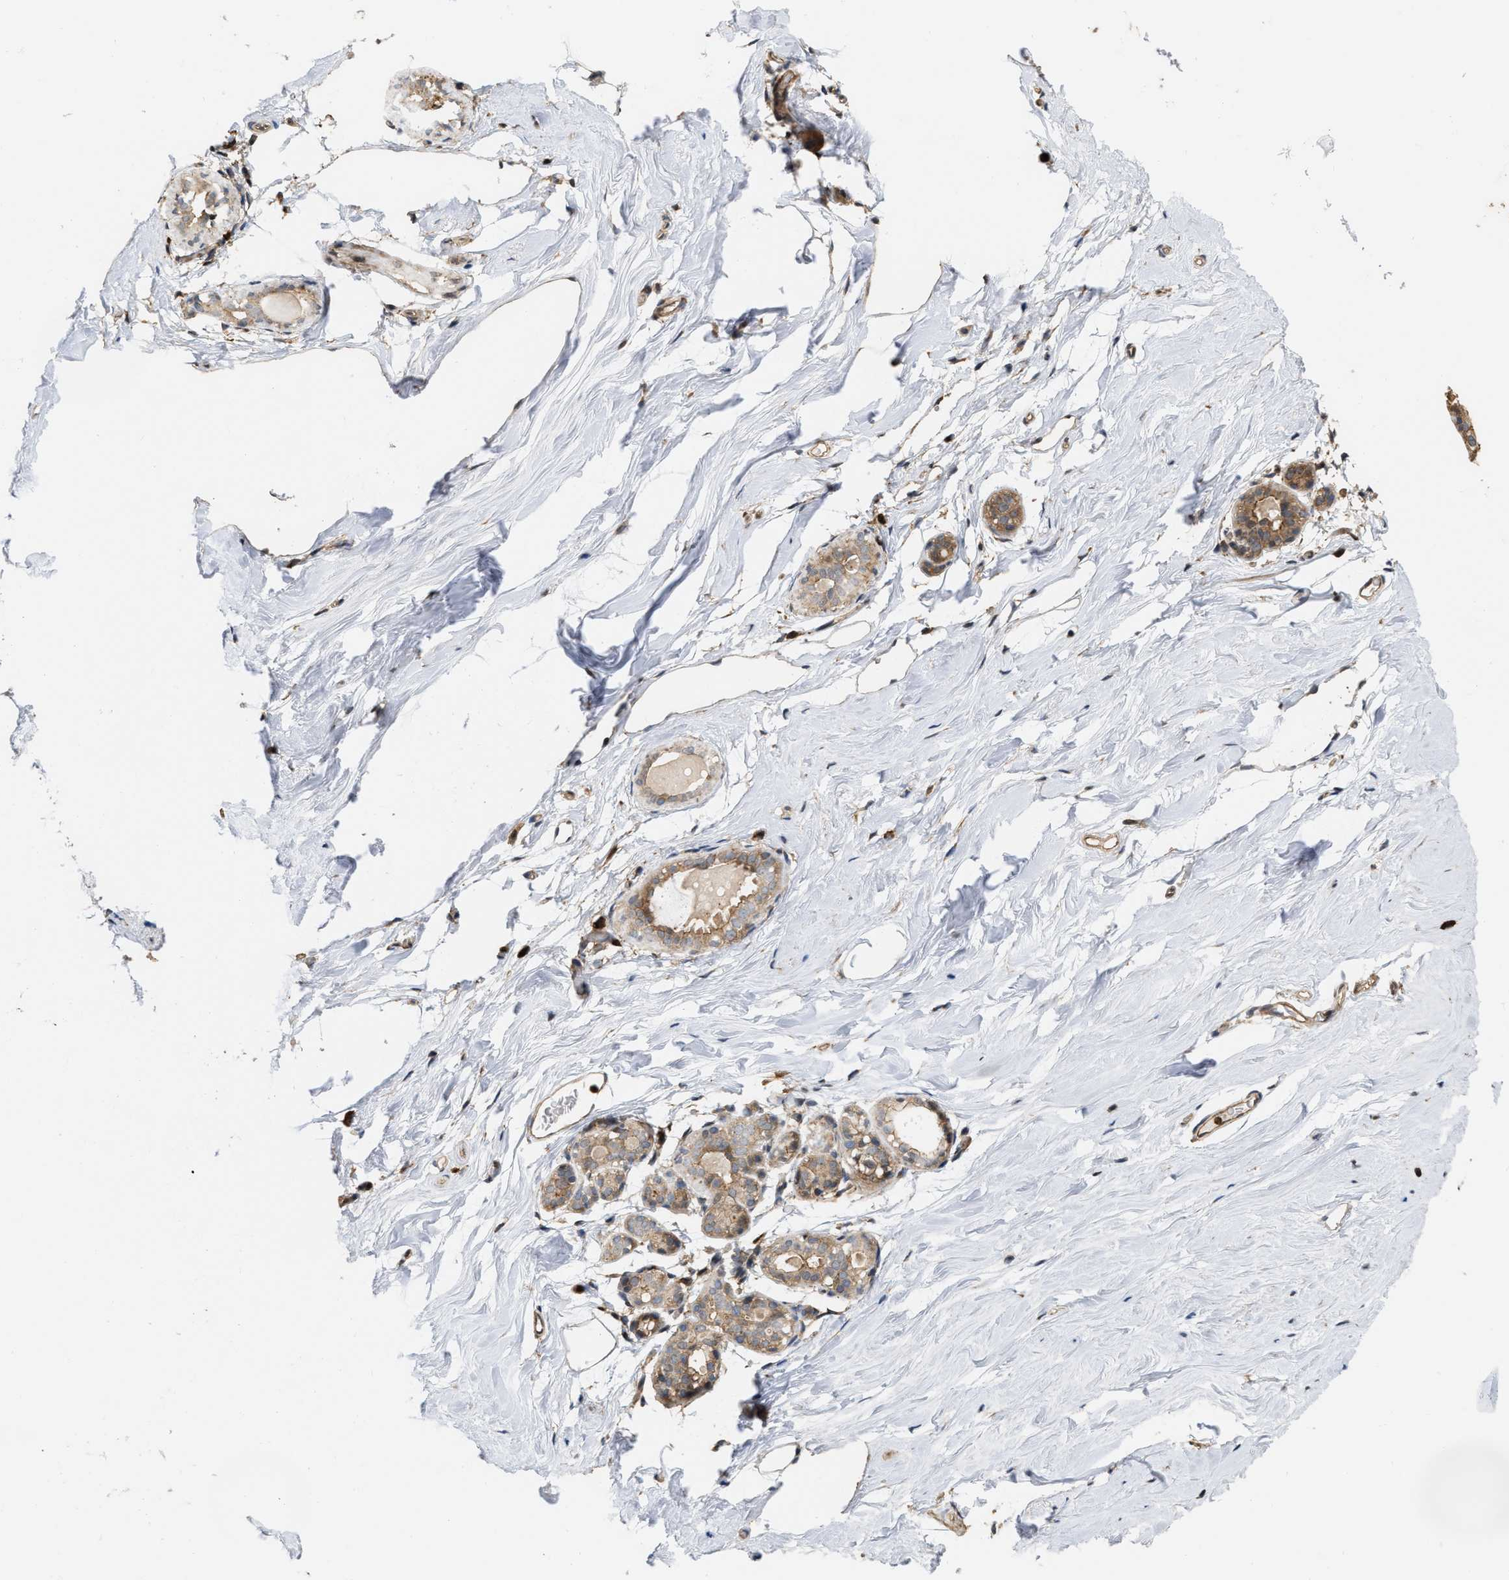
{"staining": {"intensity": "negative", "quantity": "none", "location": "none"}, "tissue": "breast", "cell_type": "Adipocytes", "image_type": "normal", "snomed": [{"axis": "morphology", "description": "Normal tissue, NOS"}, {"axis": "topography", "description": "Breast"}], "caption": "Human breast stained for a protein using immunohistochemistry (IHC) displays no positivity in adipocytes.", "gene": "IQCE", "patient": {"sex": "female", "age": 62}}